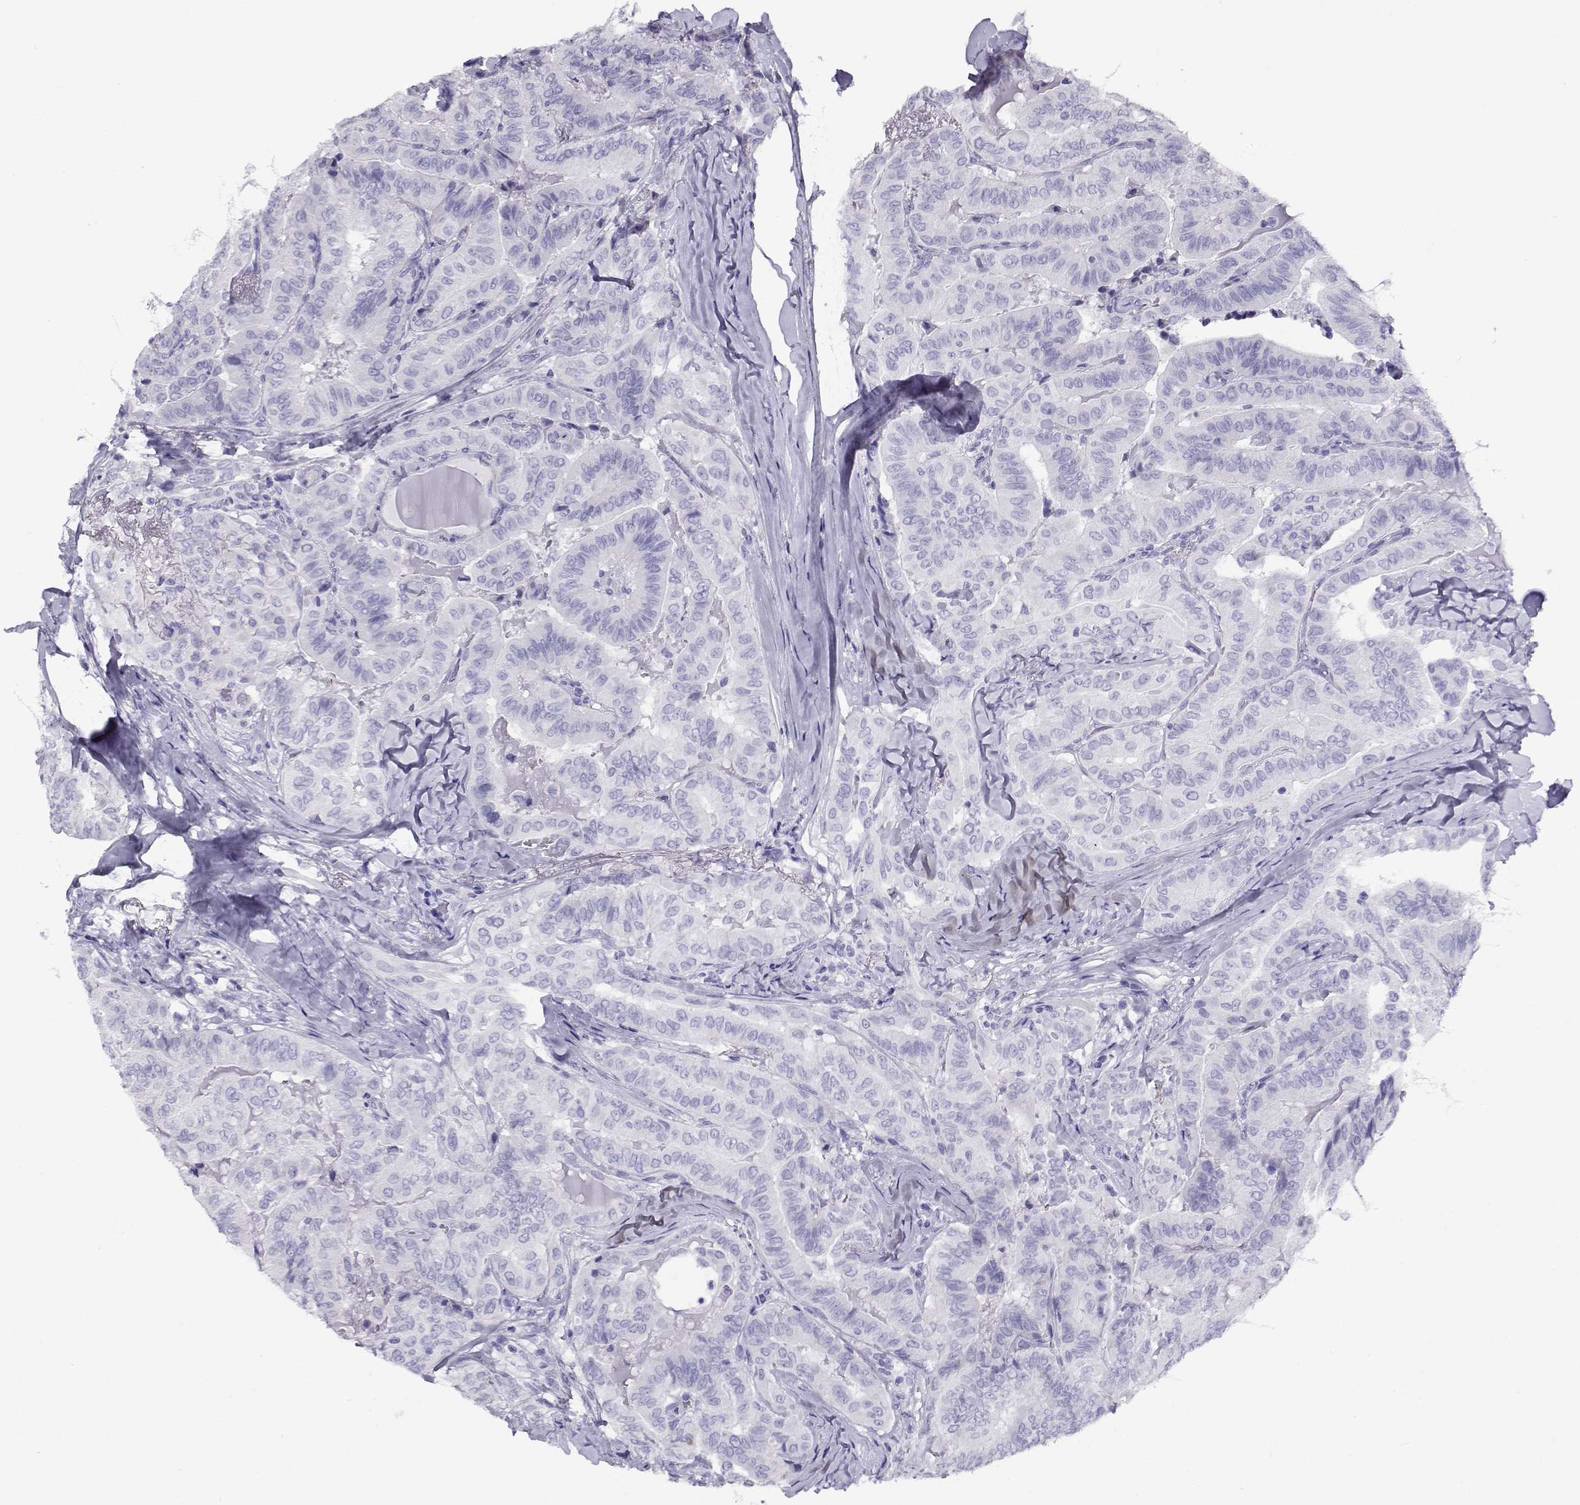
{"staining": {"intensity": "negative", "quantity": "none", "location": "none"}, "tissue": "thyroid cancer", "cell_type": "Tumor cells", "image_type": "cancer", "snomed": [{"axis": "morphology", "description": "Papillary adenocarcinoma, NOS"}, {"axis": "topography", "description": "Thyroid gland"}], "caption": "Human thyroid cancer (papillary adenocarcinoma) stained for a protein using immunohistochemistry (IHC) exhibits no positivity in tumor cells.", "gene": "RHOXF2", "patient": {"sex": "female", "age": 68}}